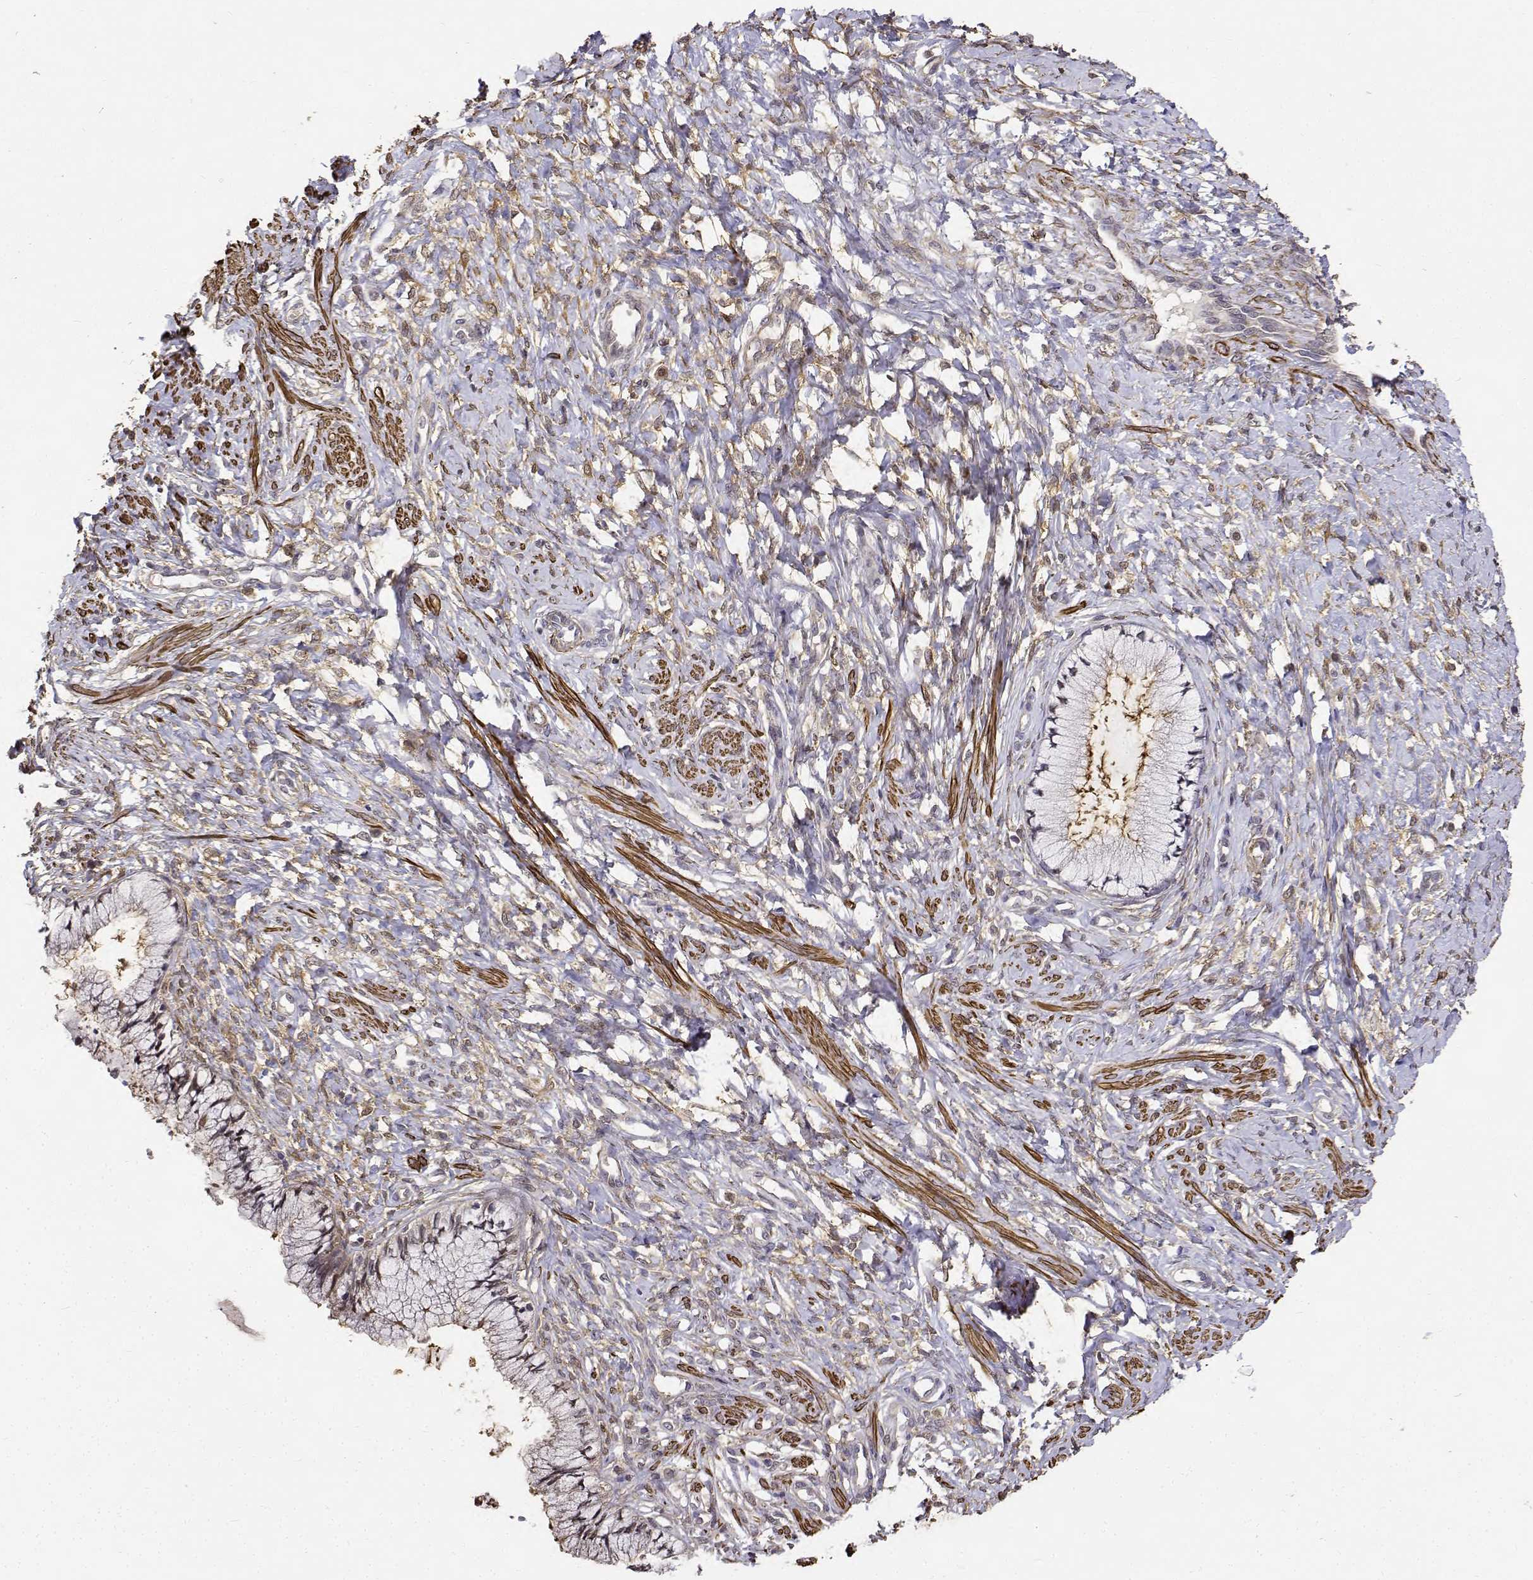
{"staining": {"intensity": "moderate", "quantity": "25%-75%", "location": "cytoplasmic/membranous"}, "tissue": "cervix", "cell_type": "Glandular cells", "image_type": "normal", "snomed": [{"axis": "morphology", "description": "Normal tissue, NOS"}, {"axis": "topography", "description": "Cervix"}], "caption": "IHC (DAB (3,3'-diaminobenzidine)) staining of unremarkable human cervix exhibits moderate cytoplasmic/membranous protein expression in about 25%-75% of glandular cells.", "gene": "PCID2", "patient": {"sex": "female", "age": 37}}